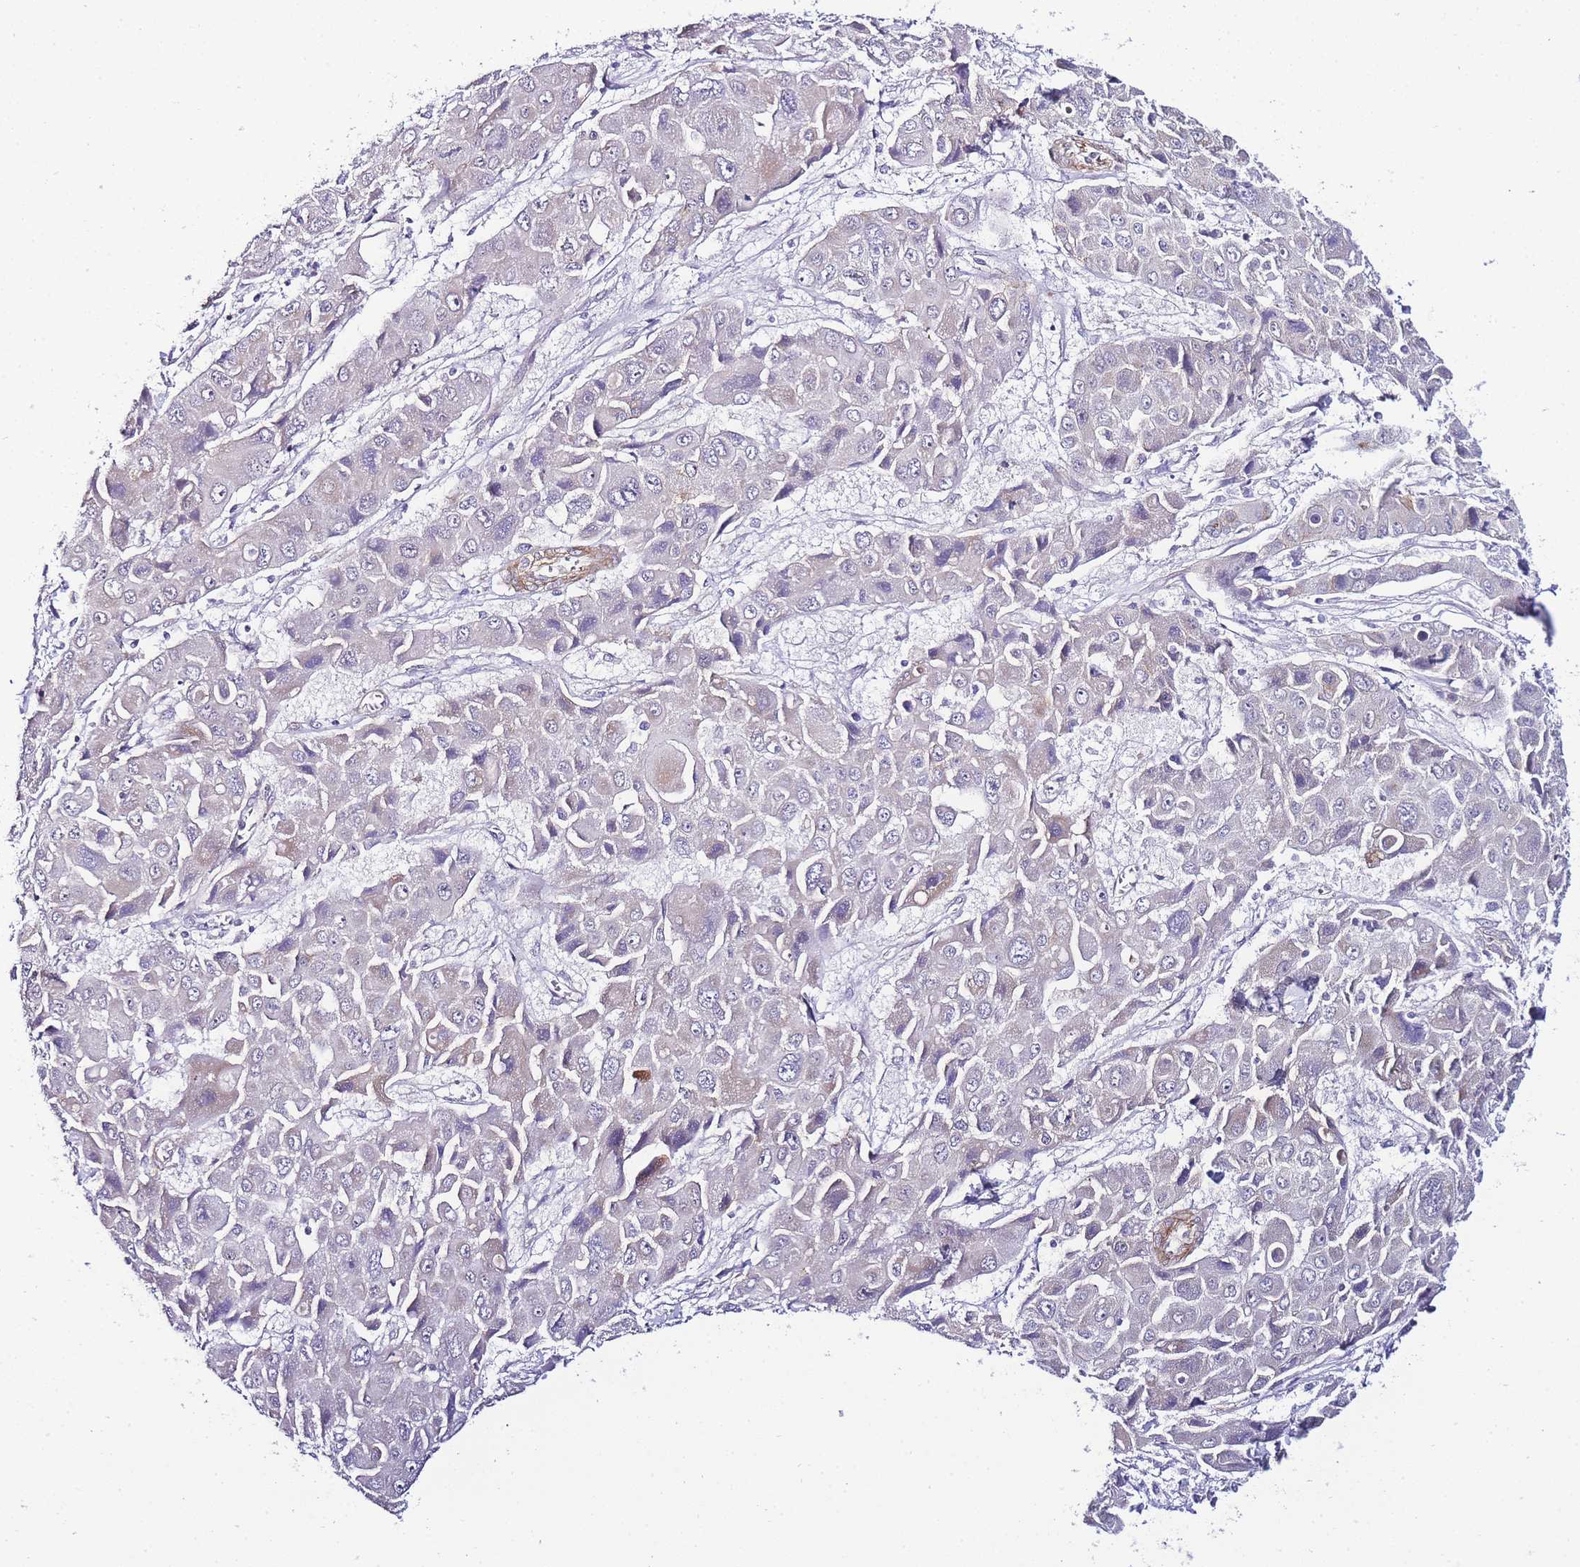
{"staining": {"intensity": "negative", "quantity": "none", "location": "none"}, "tissue": "liver cancer", "cell_type": "Tumor cells", "image_type": "cancer", "snomed": [{"axis": "morphology", "description": "Cholangiocarcinoma"}, {"axis": "topography", "description": "Liver"}], "caption": "Image shows no protein staining in tumor cells of liver cancer (cholangiocarcinoma) tissue.", "gene": "PDCD7", "patient": {"sex": "male", "age": 67}}